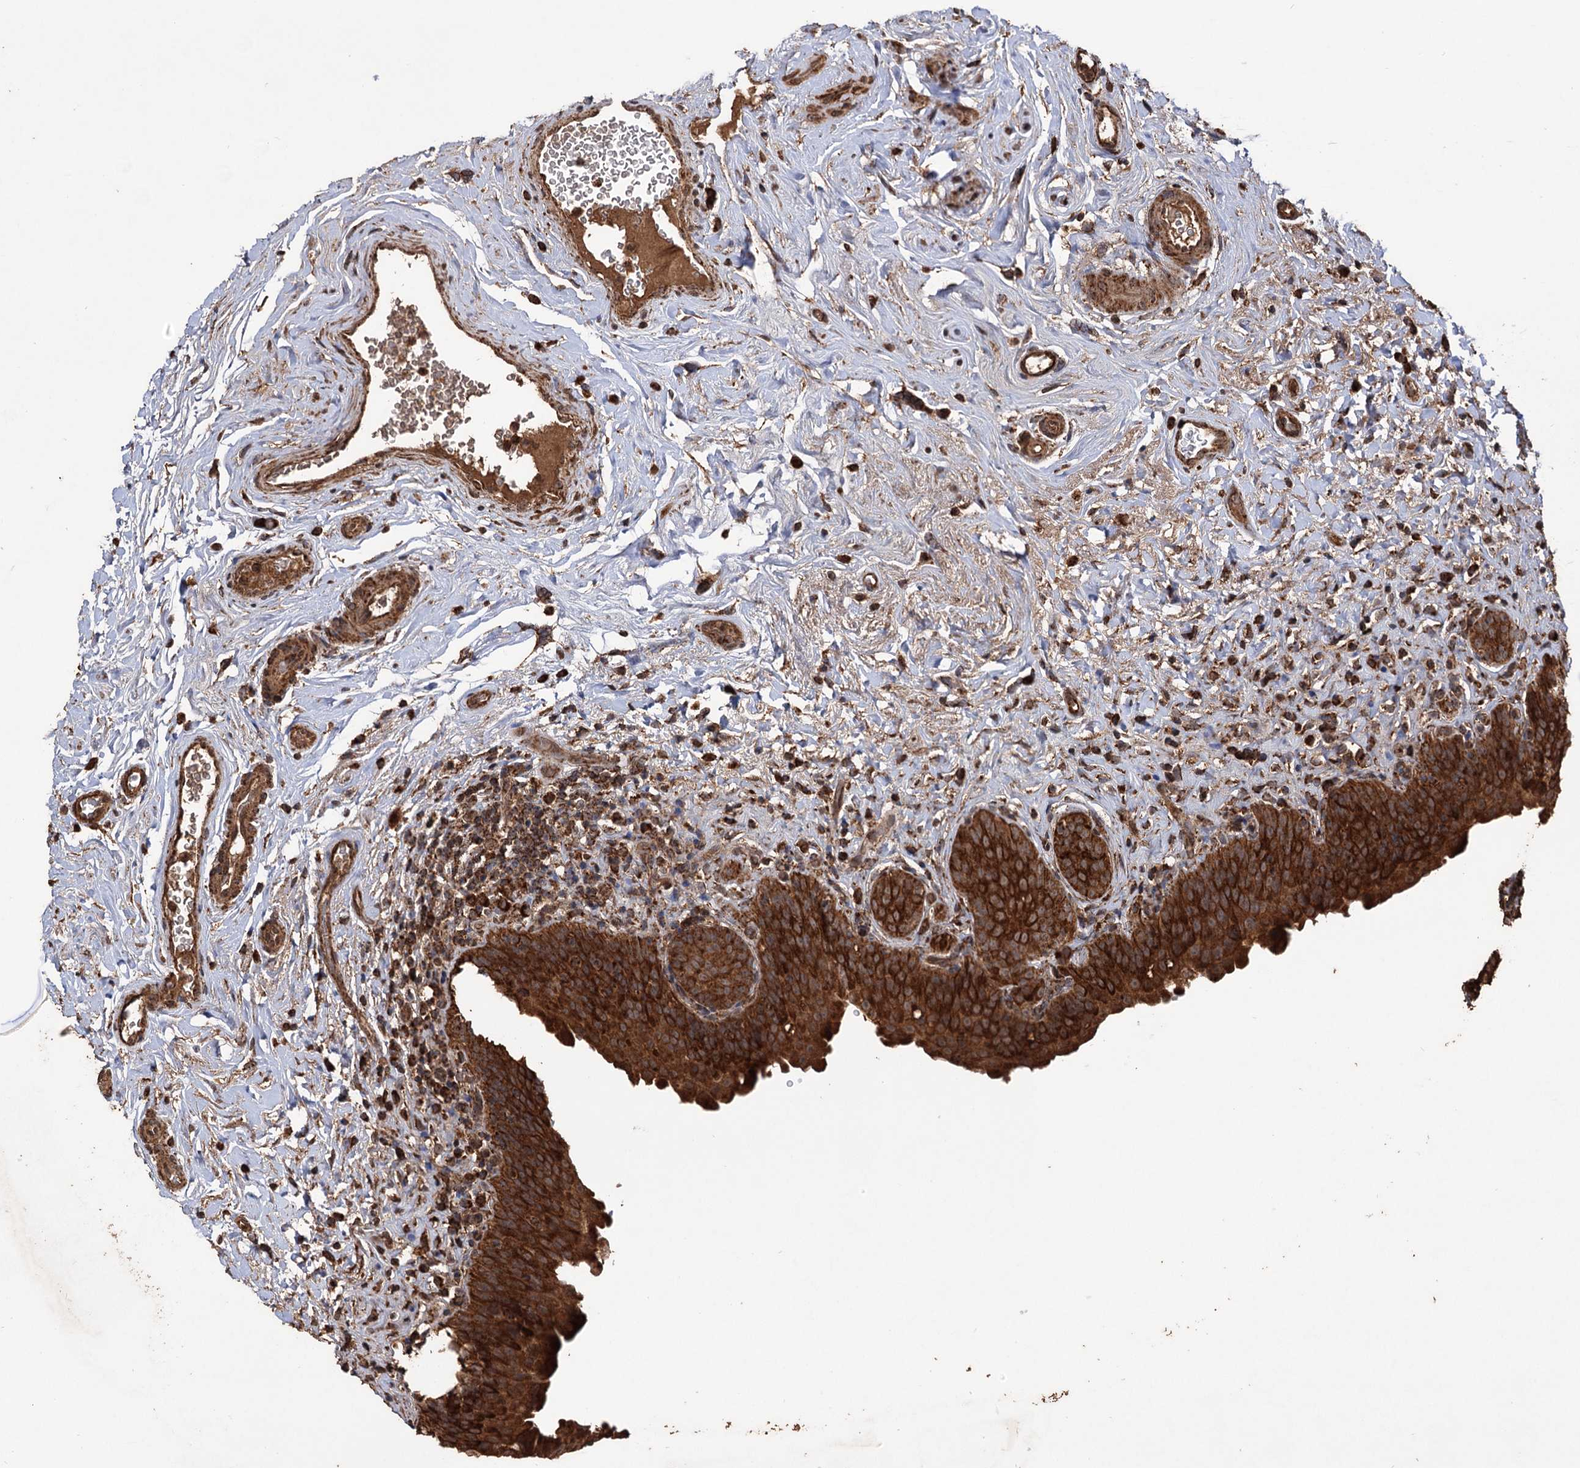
{"staining": {"intensity": "strong", "quantity": ">75%", "location": "cytoplasmic/membranous"}, "tissue": "urinary bladder", "cell_type": "Urothelial cells", "image_type": "normal", "snomed": [{"axis": "morphology", "description": "Normal tissue, NOS"}, {"axis": "topography", "description": "Urinary bladder"}], "caption": "About >75% of urothelial cells in benign urinary bladder reveal strong cytoplasmic/membranous protein positivity as visualized by brown immunohistochemical staining.", "gene": "IPO4", "patient": {"sex": "male", "age": 83}}